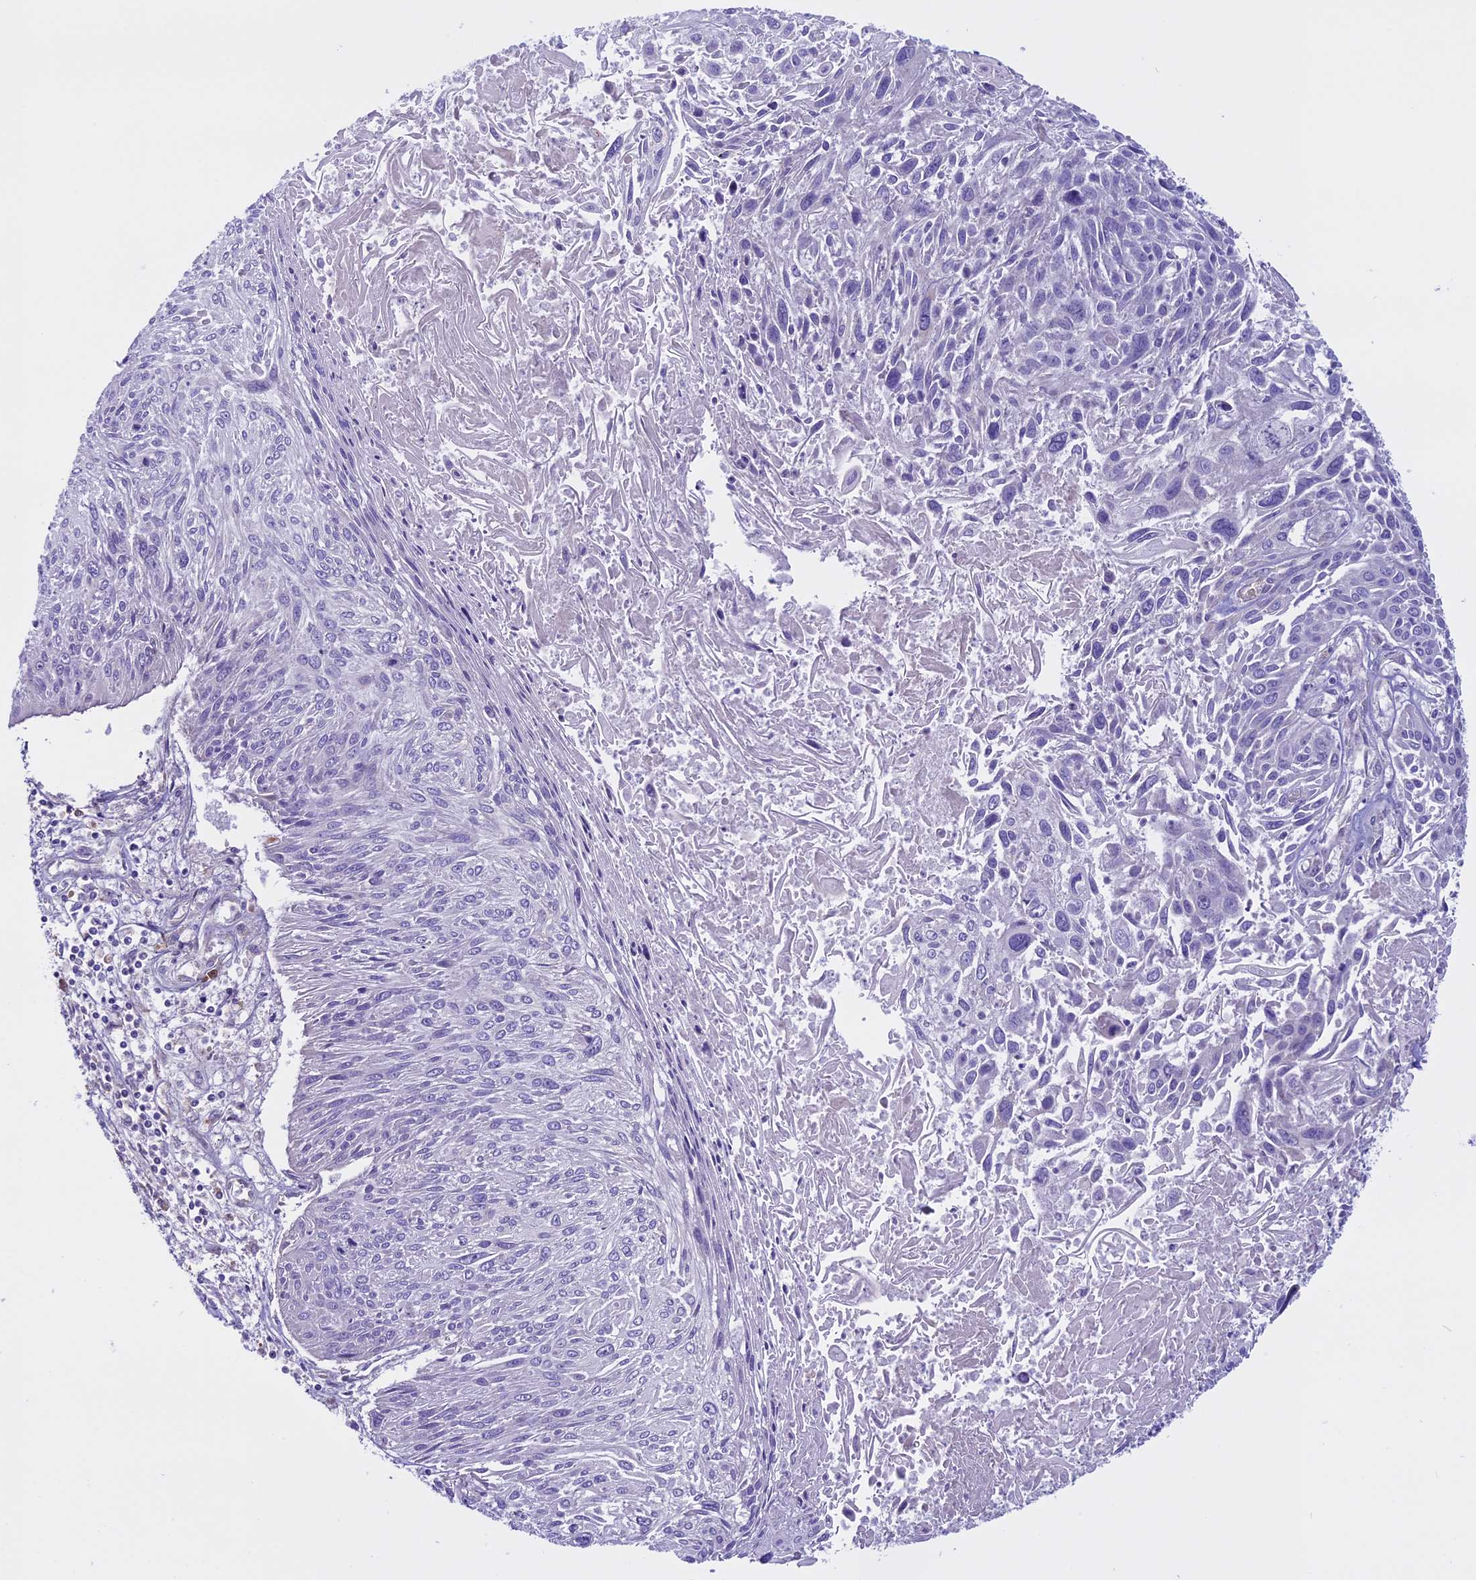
{"staining": {"intensity": "negative", "quantity": "none", "location": "none"}, "tissue": "cervical cancer", "cell_type": "Tumor cells", "image_type": "cancer", "snomed": [{"axis": "morphology", "description": "Squamous cell carcinoma, NOS"}, {"axis": "topography", "description": "Cervix"}], "caption": "Immunohistochemistry (IHC) photomicrograph of neoplastic tissue: human cervical squamous cell carcinoma stained with DAB exhibits no significant protein expression in tumor cells.", "gene": "DCTN5", "patient": {"sex": "female", "age": 51}}